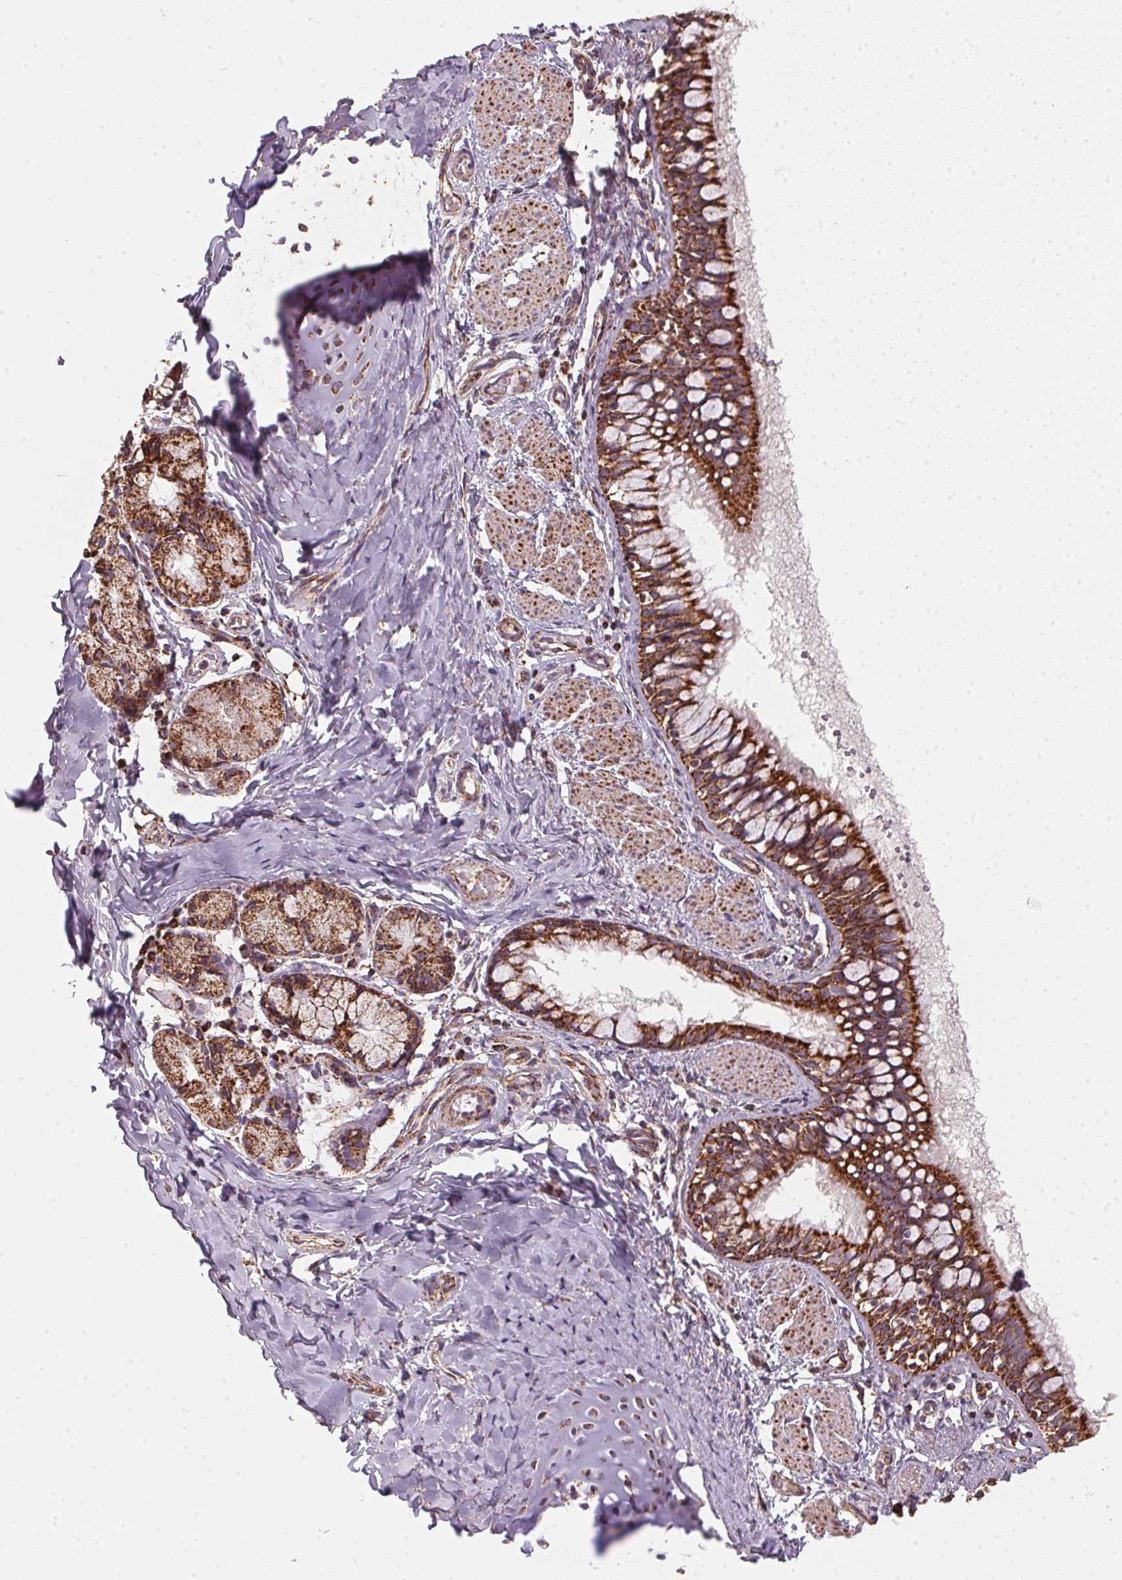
{"staining": {"intensity": "strong", "quantity": ">75%", "location": "cytoplasmic/membranous"}, "tissue": "bronchus", "cell_type": "Respiratory epithelial cells", "image_type": "normal", "snomed": [{"axis": "morphology", "description": "Normal tissue, NOS"}, {"axis": "topography", "description": "Bronchus"}], "caption": "Human bronchus stained with a protein marker demonstrates strong staining in respiratory epithelial cells.", "gene": "NDUFS2", "patient": {"sex": "male", "age": 1}}